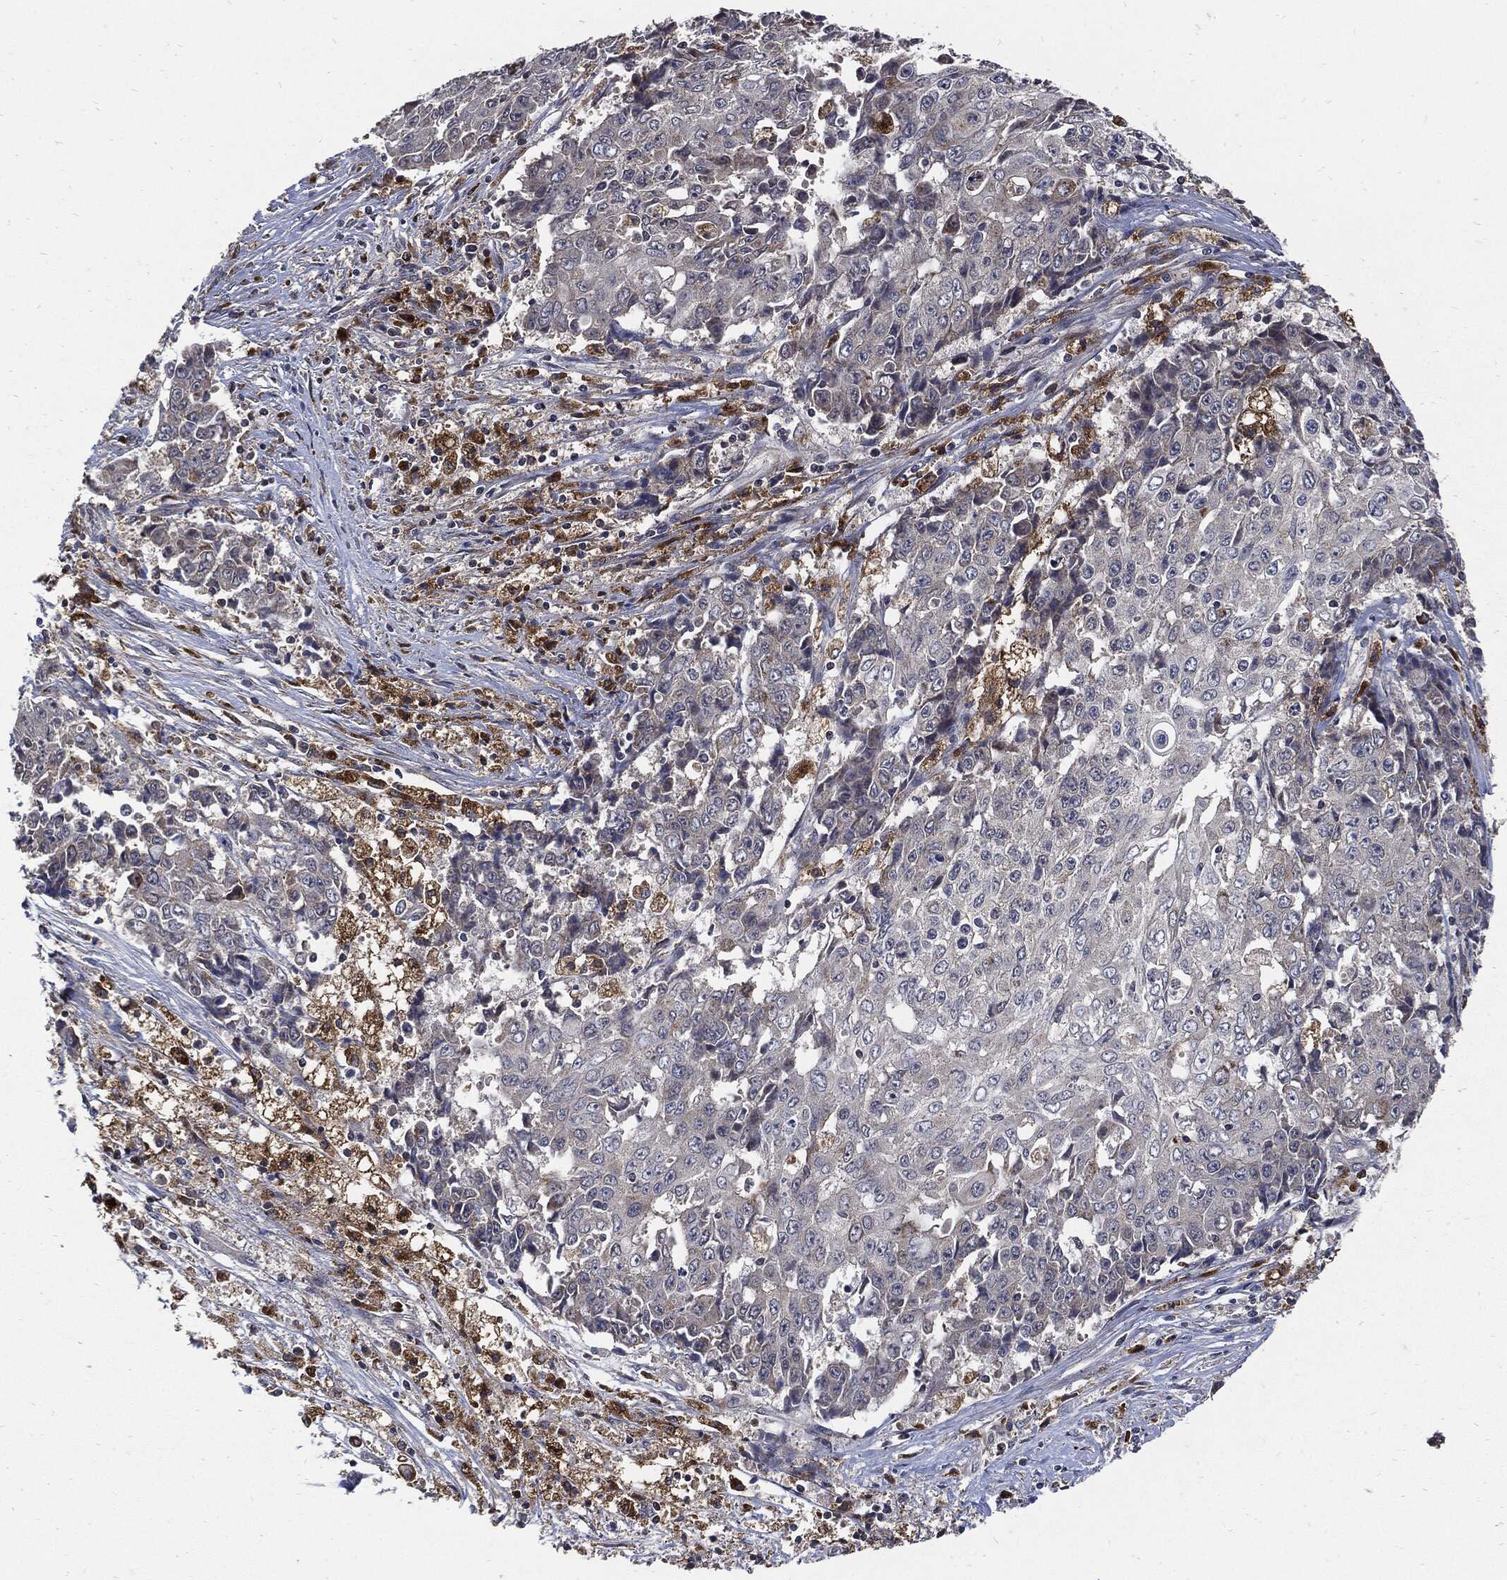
{"staining": {"intensity": "negative", "quantity": "none", "location": "none"}, "tissue": "ovarian cancer", "cell_type": "Tumor cells", "image_type": "cancer", "snomed": [{"axis": "morphology", "description": "Carcinoma, endometroid"}, {"axis": "topography", "description": "Ovary"}], "caption": "There is no significant expression in tumor cells of ovarian cancer.", "gene": "SLC31A2", "patient": {"sex": "female", "age": 42}}